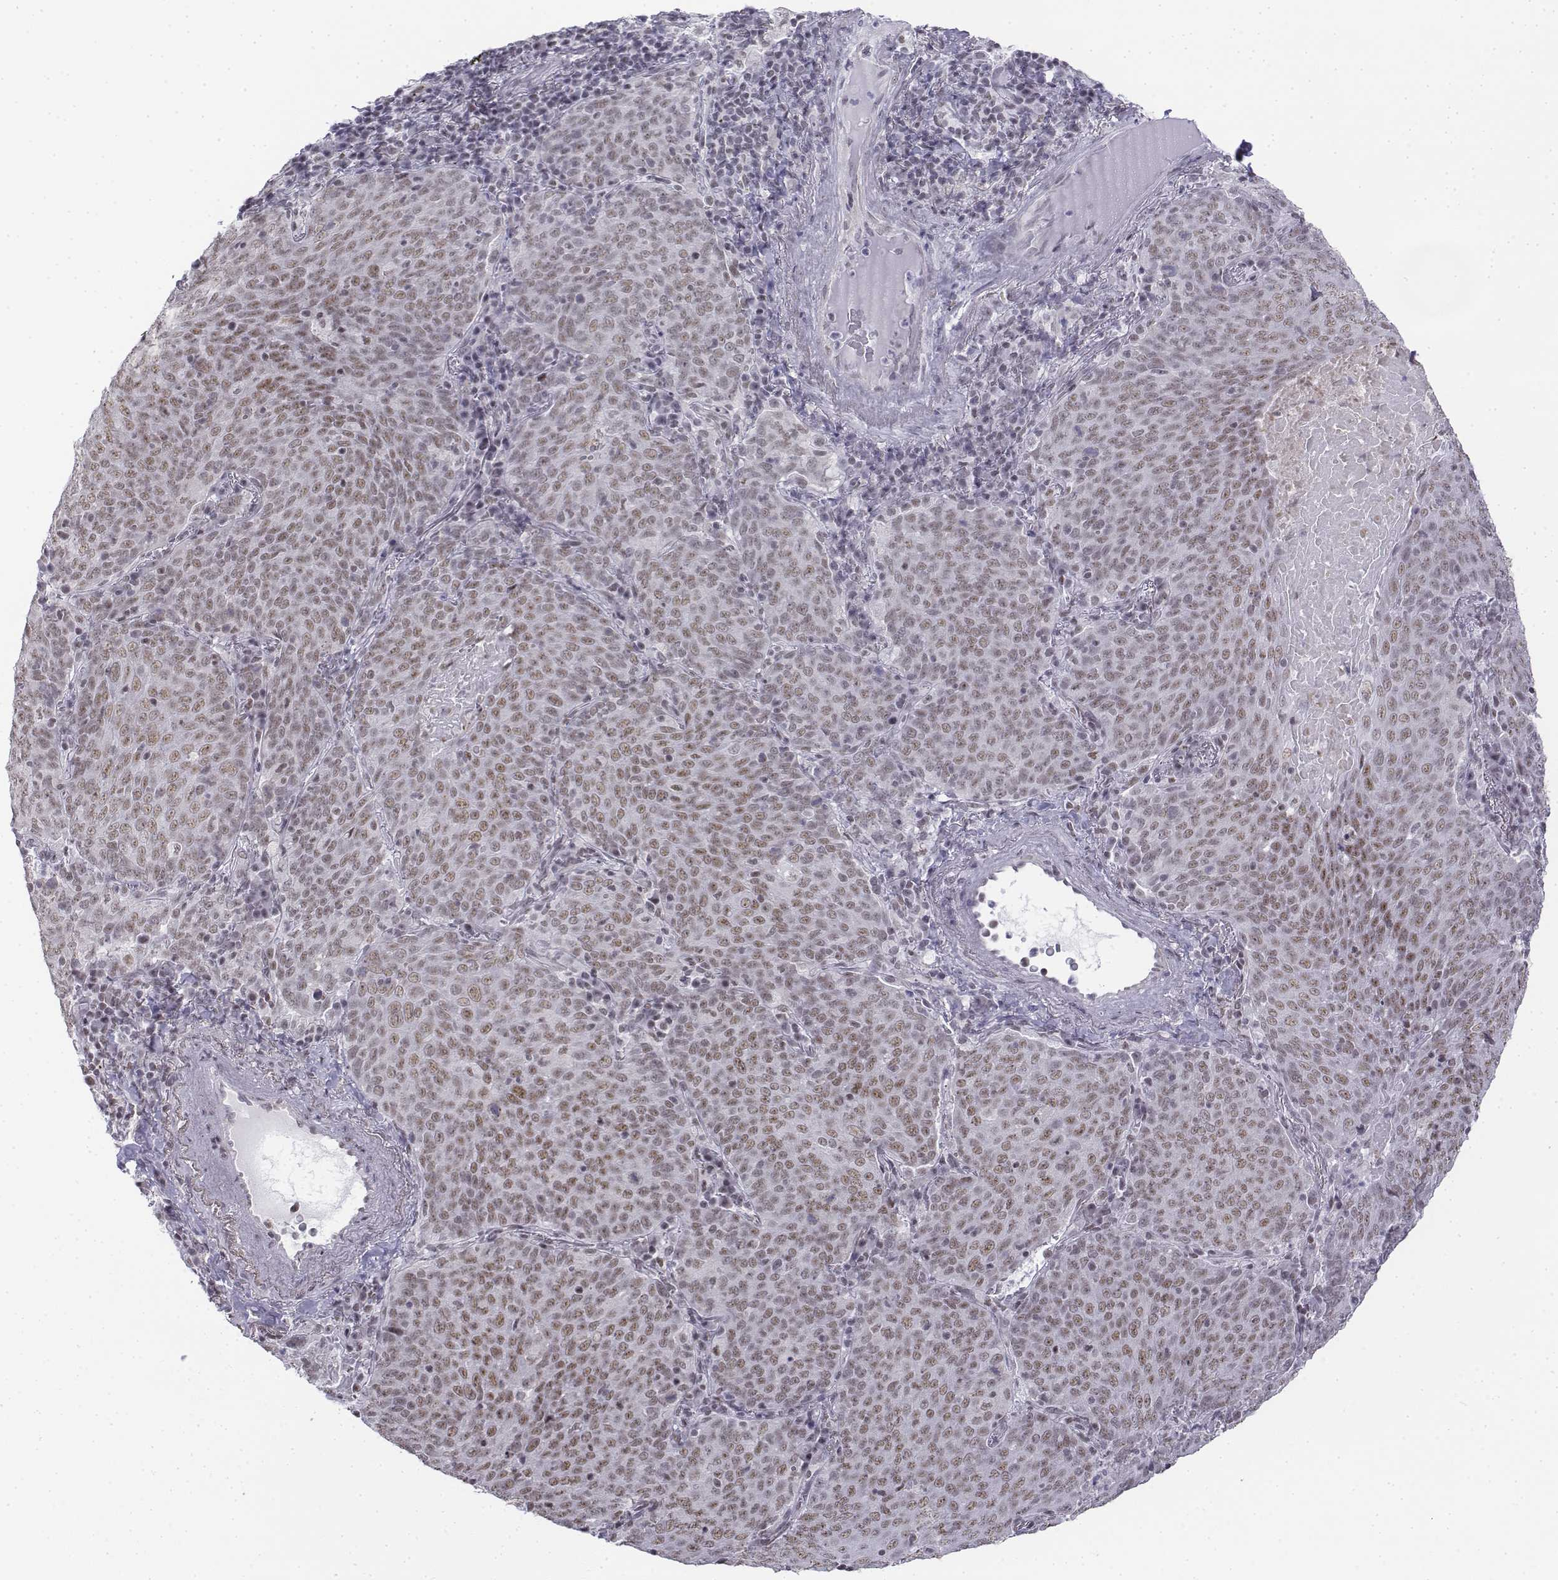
{"staining": {"intensity": "weak", "quantity": ">75%", "location": "nuclear"}, "tissue": "lung cancer", "cell_type": "Tumor cells", "image_type": "cancer", "snomed": [{"axis": "morphology", "description": "Squamous cell carcinoma, NOS"}, {"axis": "topography", "description": "Lung"}], "caption": "DAB immunohistochemical staining of human lung cancer reveals weak nuclear protein staining in about >75% of tumor cells.", "gene": "SETD1A", "patient": {"sex": "male", "age": 82}}